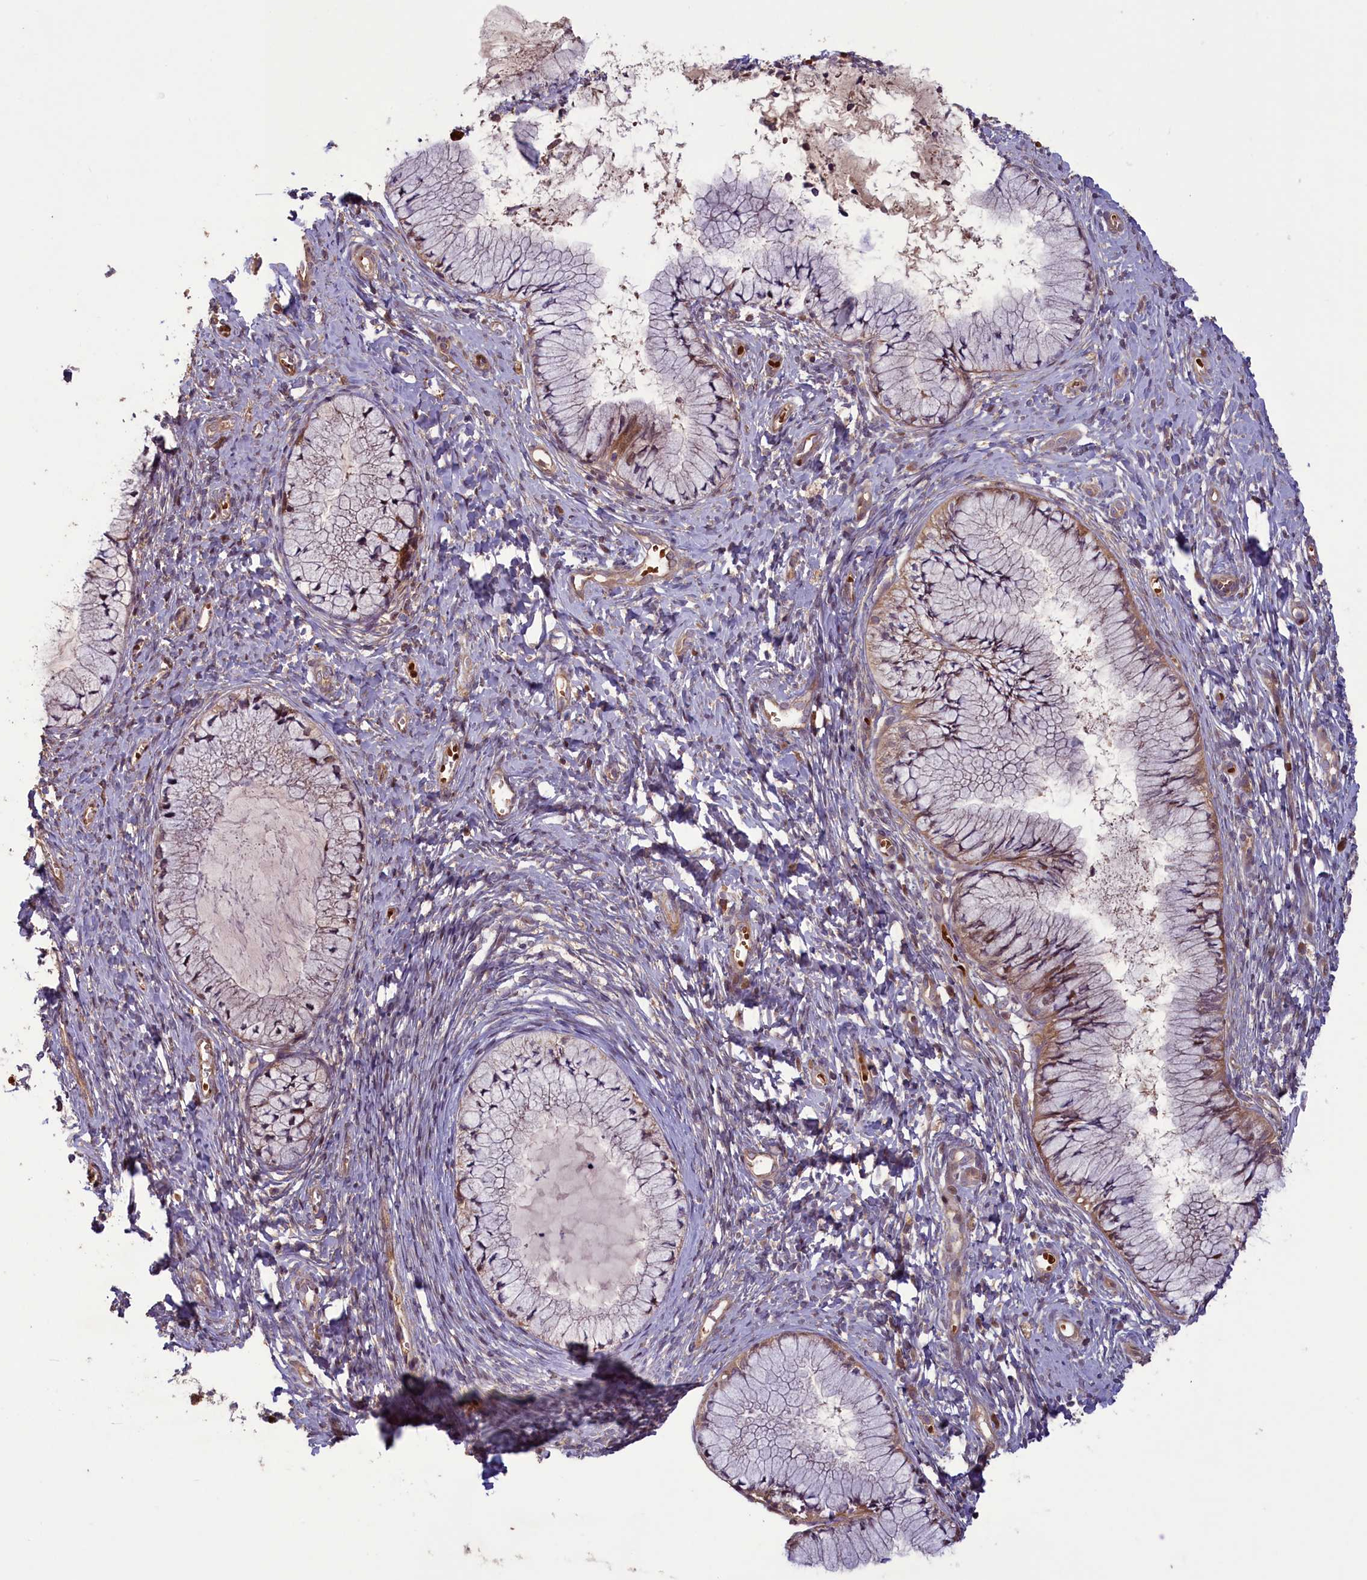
{"staining": {"intensity": "weak", "quantity": "25%-75%", "location": "cytoplasmic/membranous"}, "tissue": "cervix", "cell_type": "Glandular cells", "image_type": "normal", "snomed": [{"axis": "morphology", "description": "Normal tissue, NOS"}, {"axis": "topography", "description": "Cervix"}], "caption": "Protein expression analysis of benign cervix displays weak cytoplasmic/membranous expression in about 25%-75% of glandular cells.", "gene": "CIAO2B", "patient": {"sex": "female", "age": 42}}